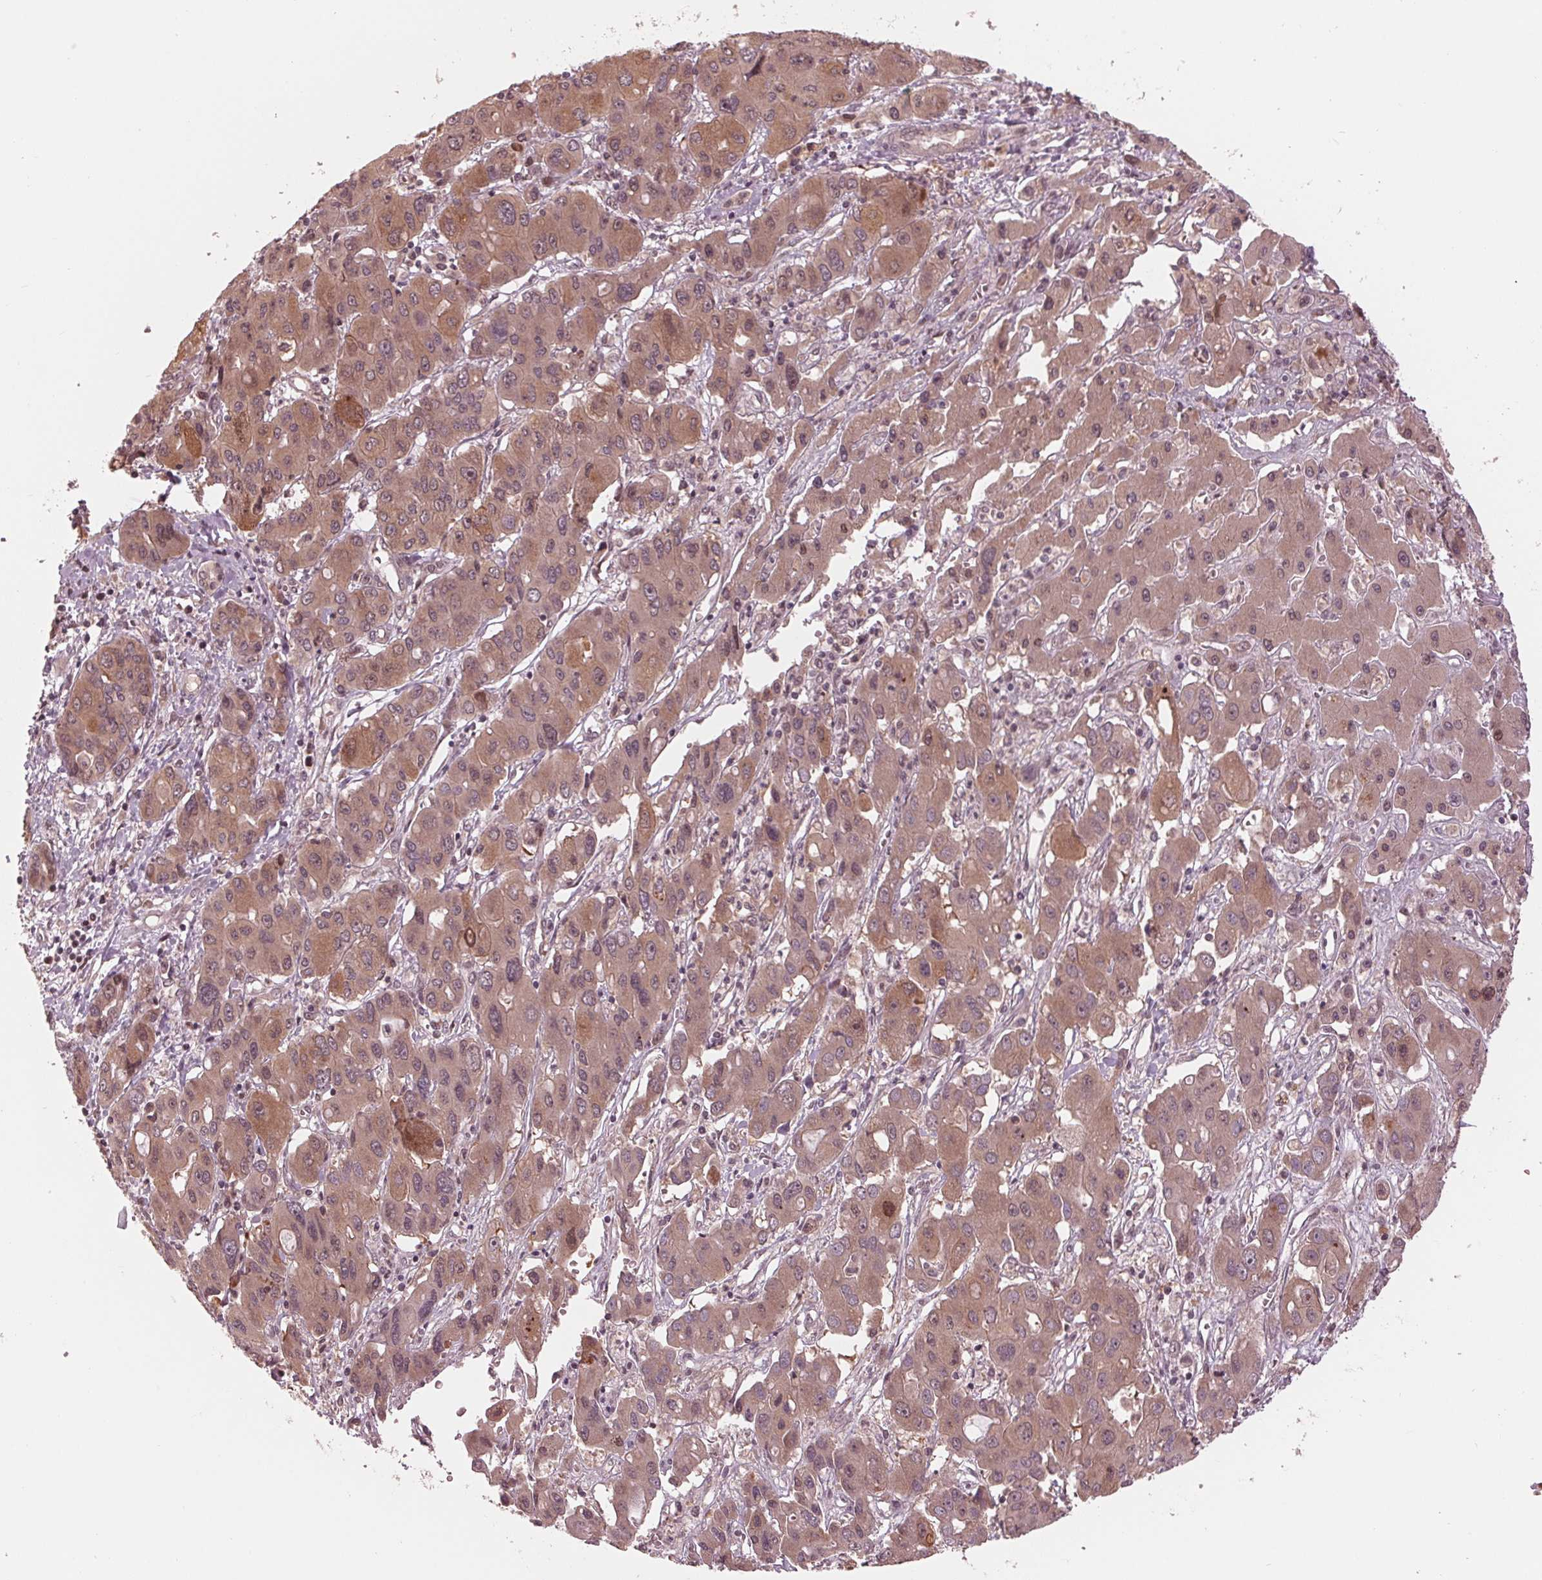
{"staining": {"intensity": "weak", "quantity": ">75%", "location": "cytoplasmic/membranous,nuclear"}, "tissue": "liver cancer", "cell_type": "Tumor cells", "image_type": "cancer", "snomed": [{"axis": "morphology", "description": "Cholangiocarcinoma"}, {"axis": "topography", "description": "Liver"}], "caption": "IHC histopathology image of liver cancer stained for a protein (brown), which displays low levels of weak cytoplasmic/membranous and nuclear expression in approximately >75% of tumor cells.", "gene": "ZNF471", "patient": {"sex": "male", "age": 67}}